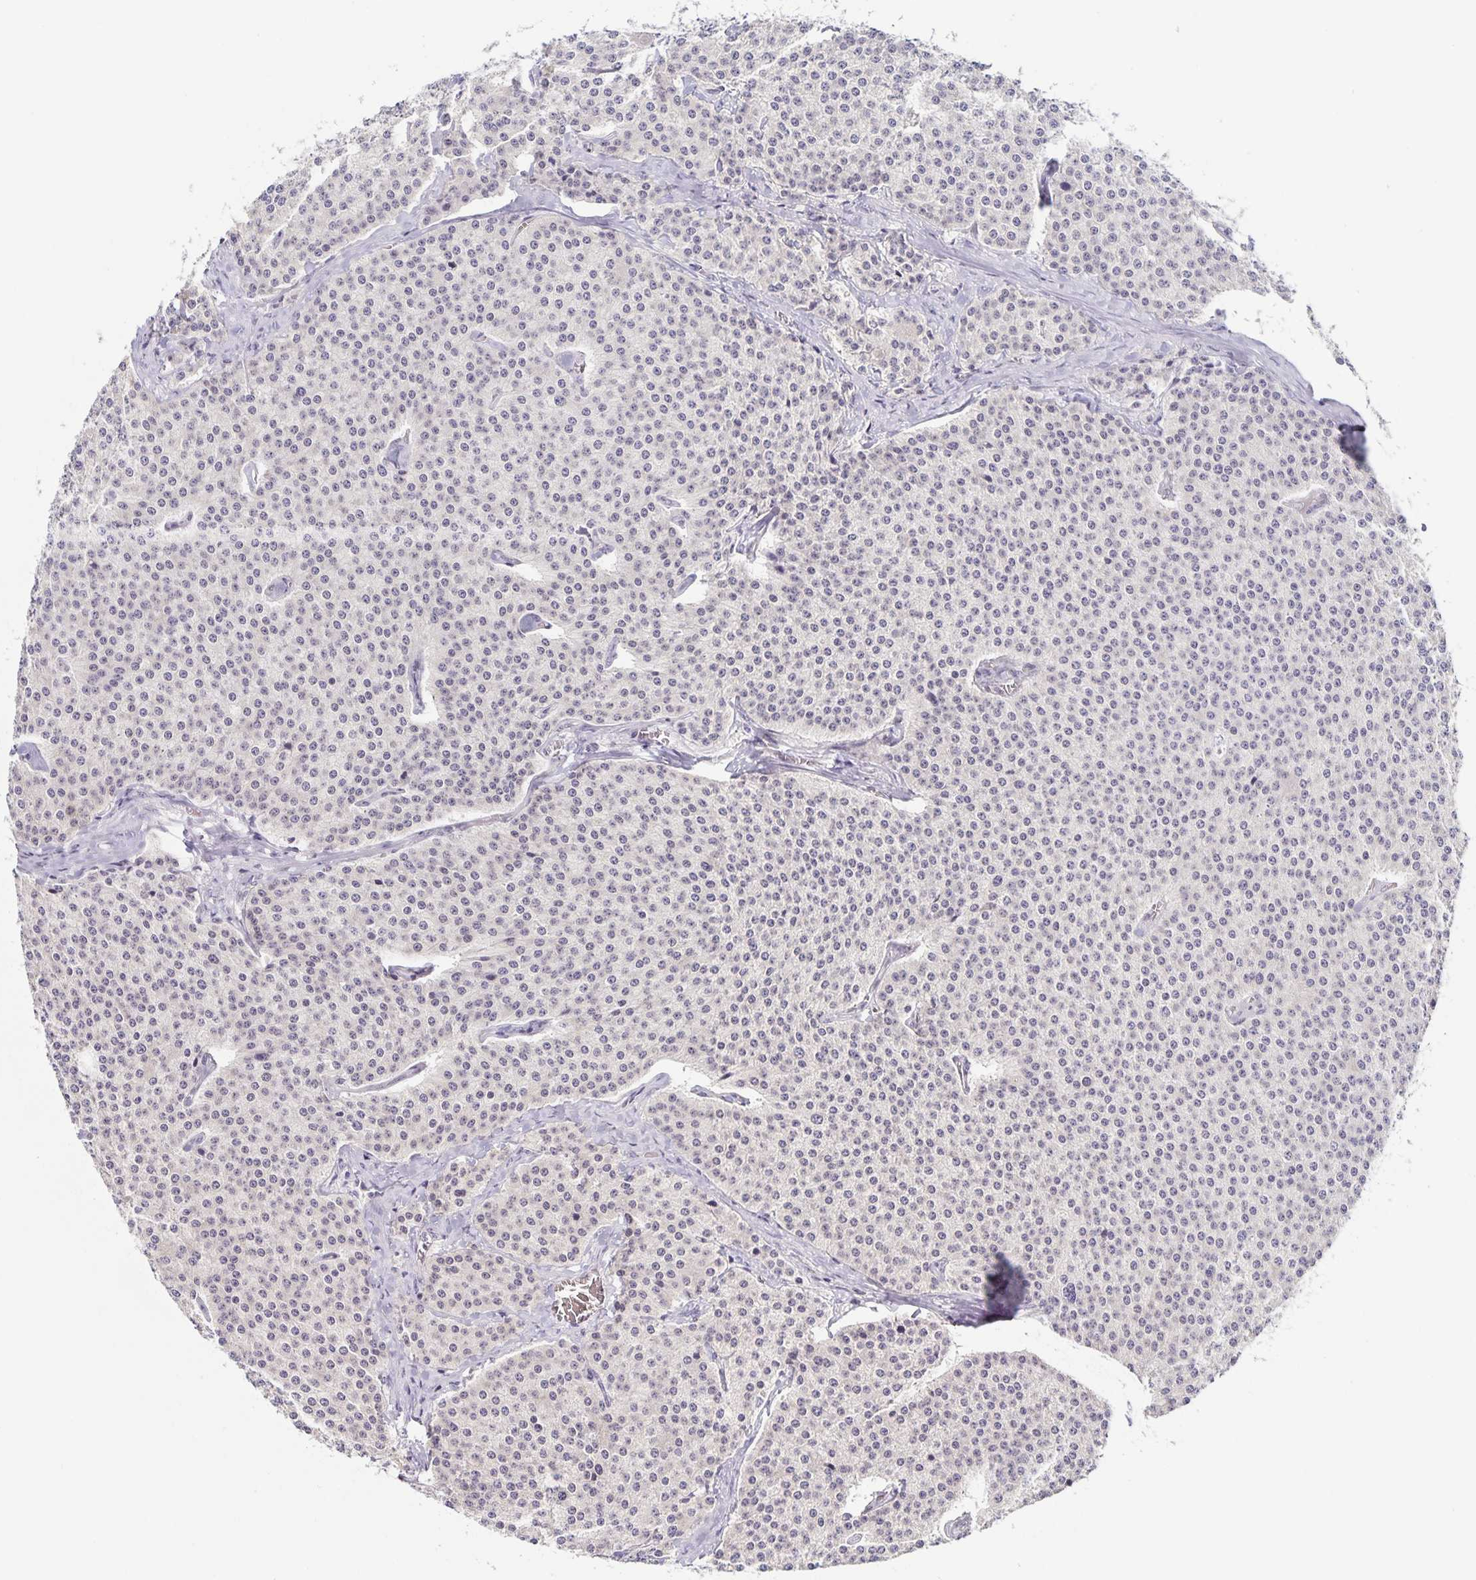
{"staining": {"intensity": "negative", "quantity": "none", "location": "none"}, "tissue": "carcinoid", "cell_type": "Tumor cells", "image_type": "cancer", "snomed": [{"axis": "morphology", "description": "Carcinoid, malignant, NOS"}, {"axis": "topography", "description": "Small intestine"}], "caption": "The photomicrograph displays no significant staining in tumor cells of malignant carcinoid.", "gene": "SYNE2", "patient": {"sex": "female", "age": 64}}